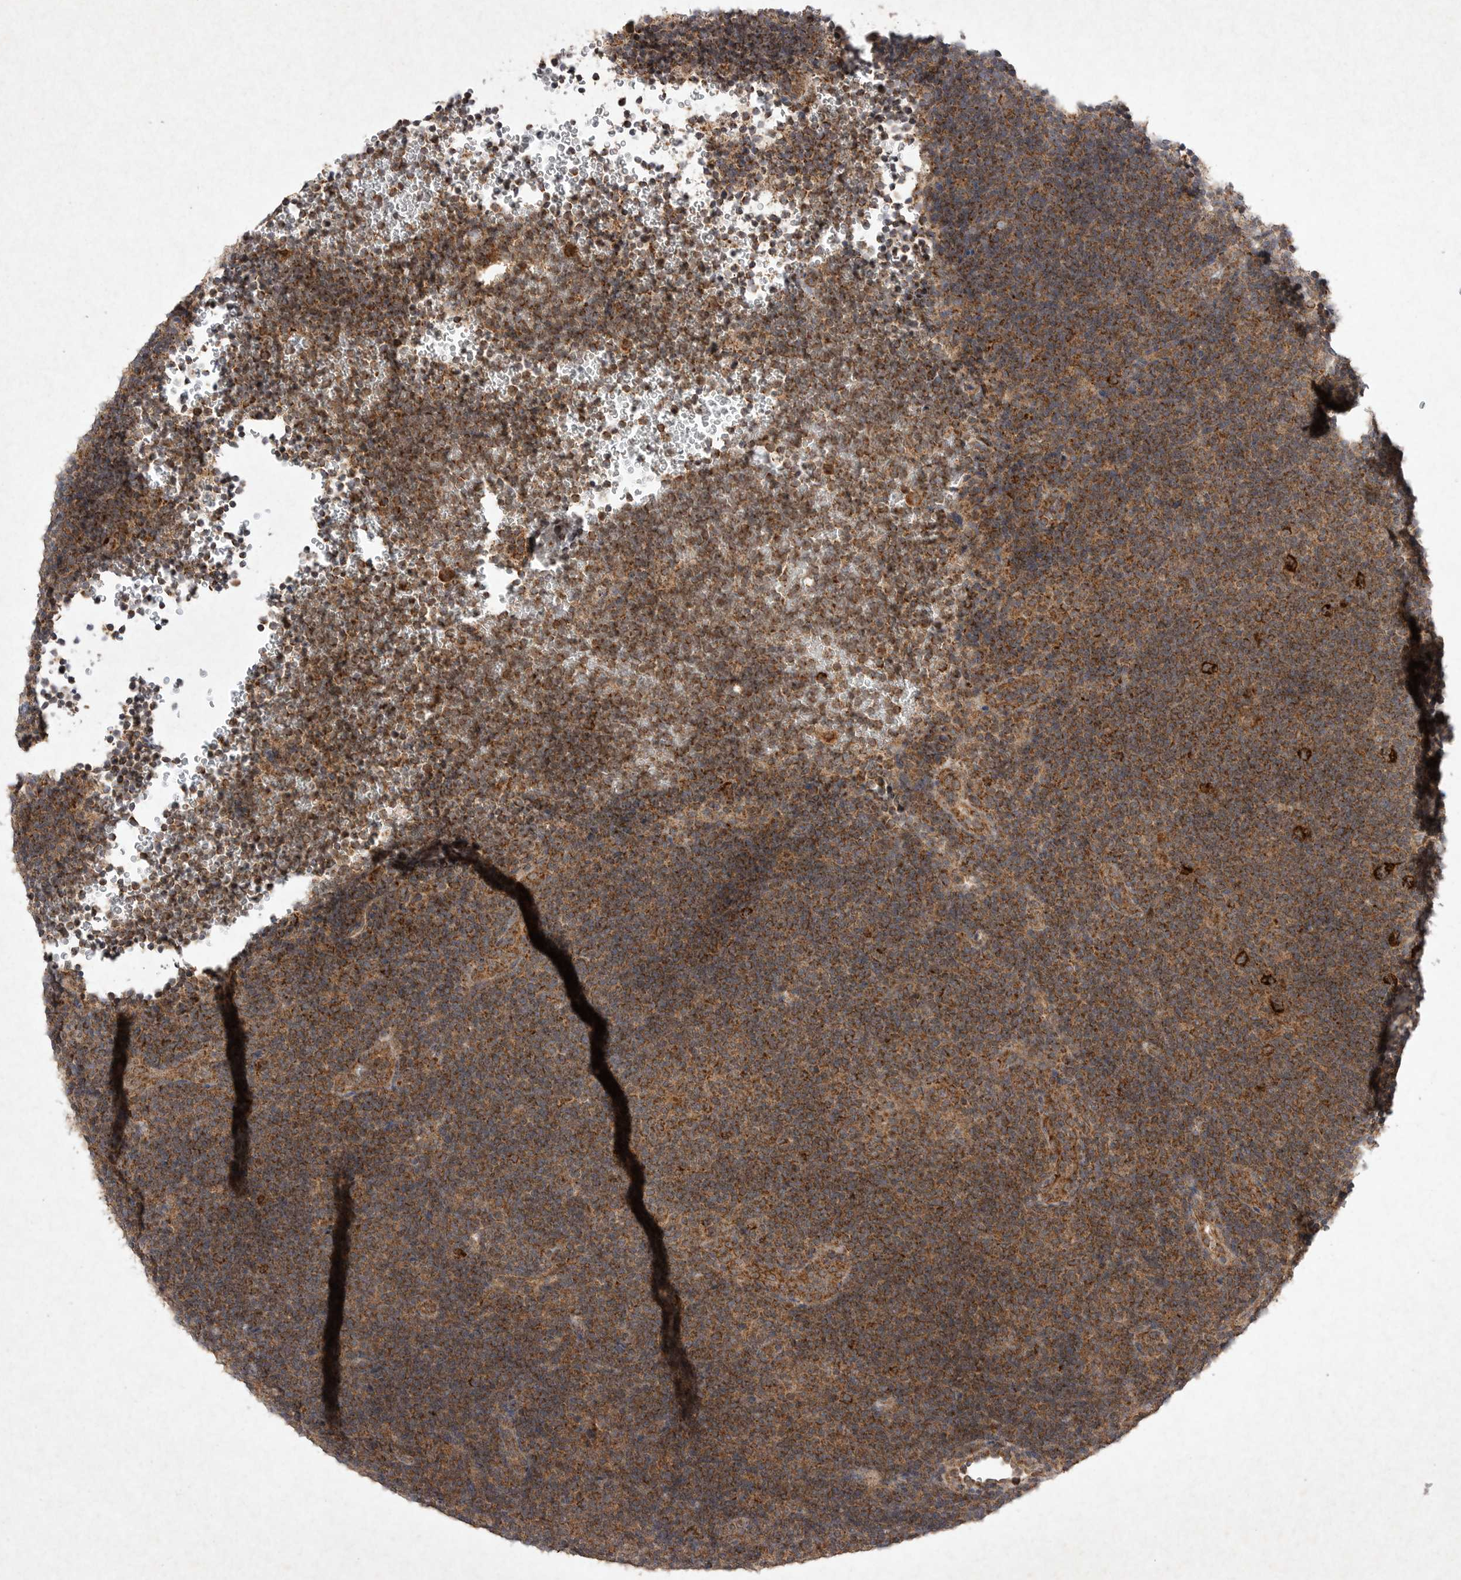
{"staining": {"intensity": "strong", "quantity": ">75%", "location": "cytoplasmic/membranous"}, "tissue": "lymphoma", "cell_type": "Tumor cells", "image_type": "cancer", "snomed": [{"axis": "morphology", "description": "Hodgkin's disease, NOS"}, {"axis": "topography", "description": "Lymph node"}], "caption": "Protein expression analysis of human lymphoma reveals strong cytoplasmic/membranous staining in about >75% of tumor cells. The protein of interest is shown in brown color, while the nuclei are stained blue.", "gene": "DDR1", "patient": {"sex": "female", "age": 57}}